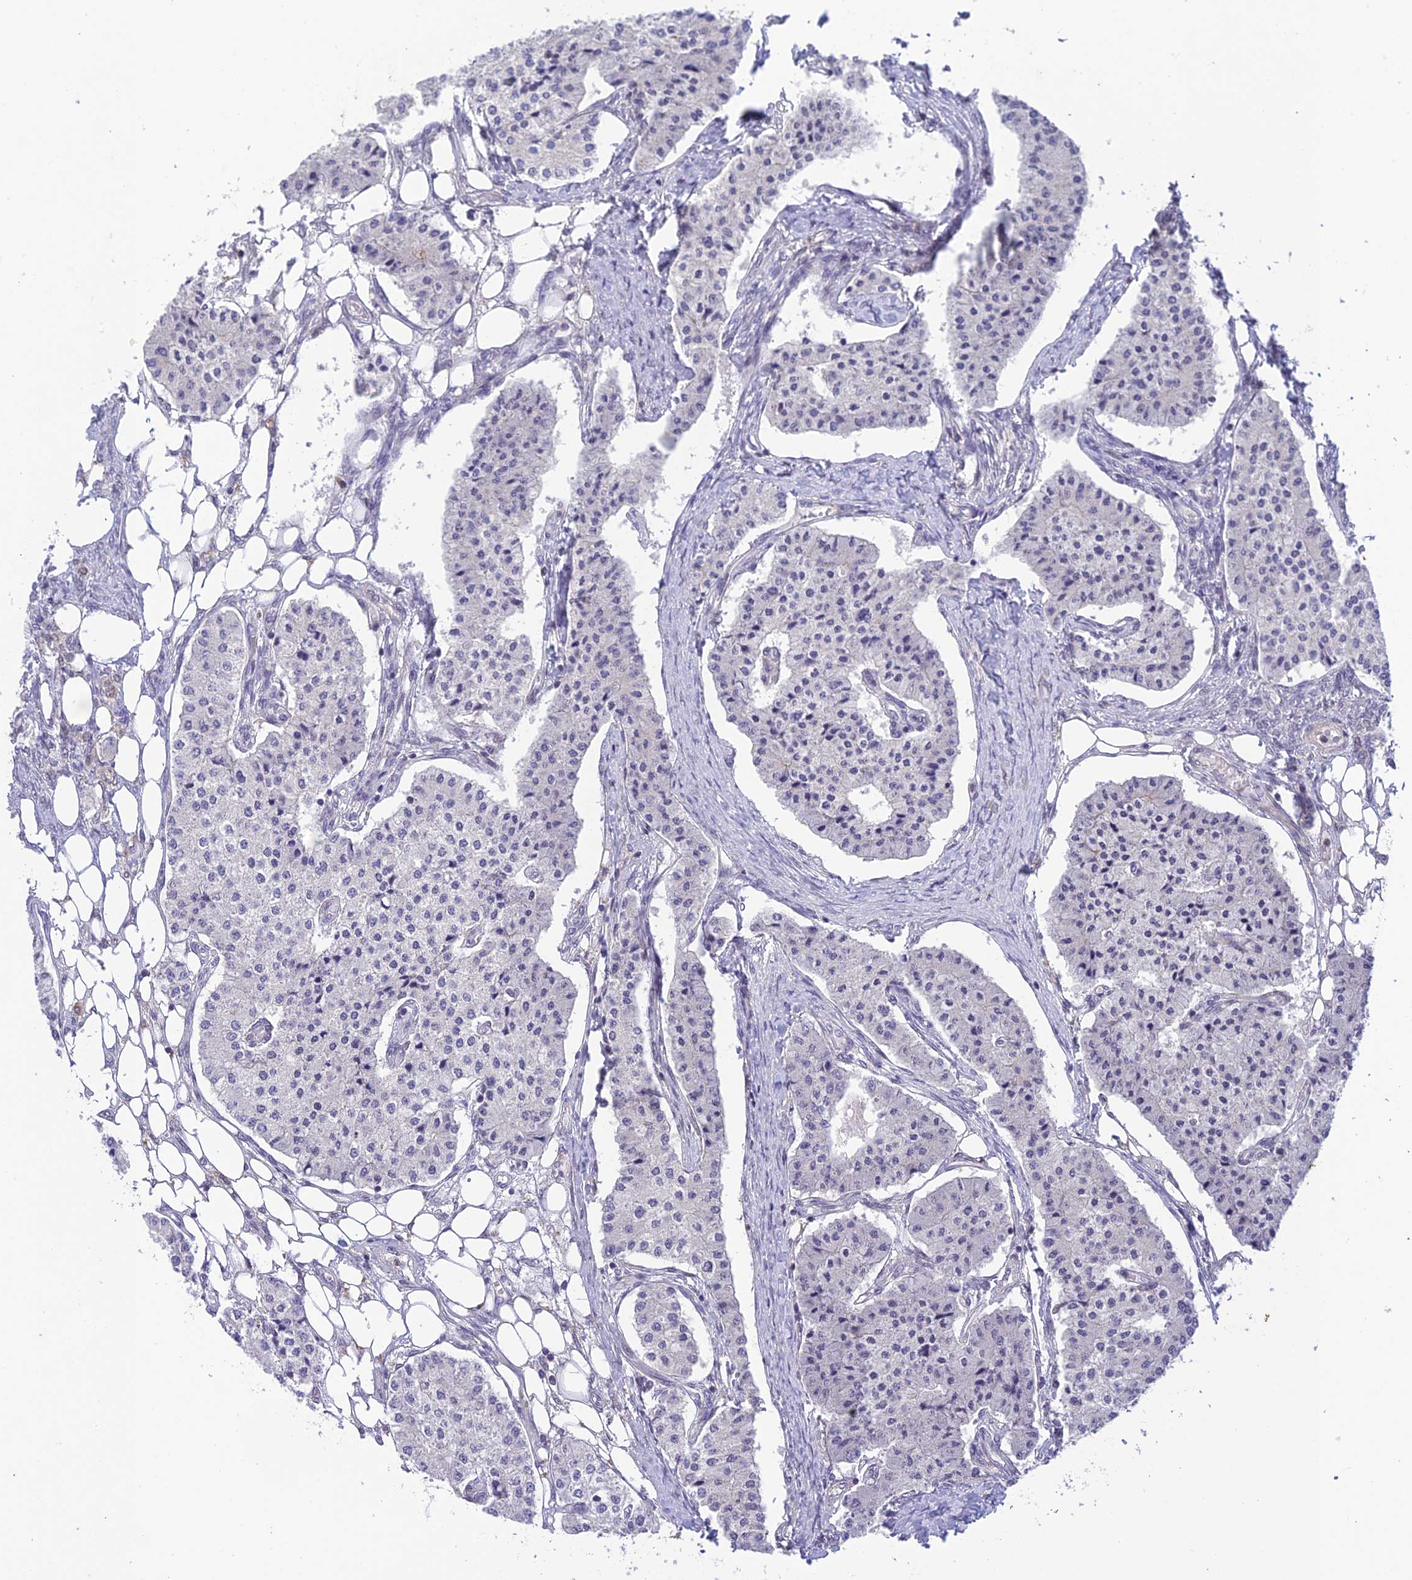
{"staining": {"intensity": "negative", "quantity": "none", "location": "none"}, "tissue": "carcinoid", "cell_type": "Tumor cells", "image_type": "cancer", "snomed": [{"axis": "morphology", "description": "Carcinoid, malignant, NOS"}, {"axis": "topography", "description": "Colon"}], "caption": "Immunohistochemistry micrograph of neoplastic tissue: human carcinoid (malignant) stained with DAB (3,3'-diaminobenzidine) reveals no significant protein expression in tumor cells.", "gene": "BMT2", "patient": {"sex": "female", "age": 52}}